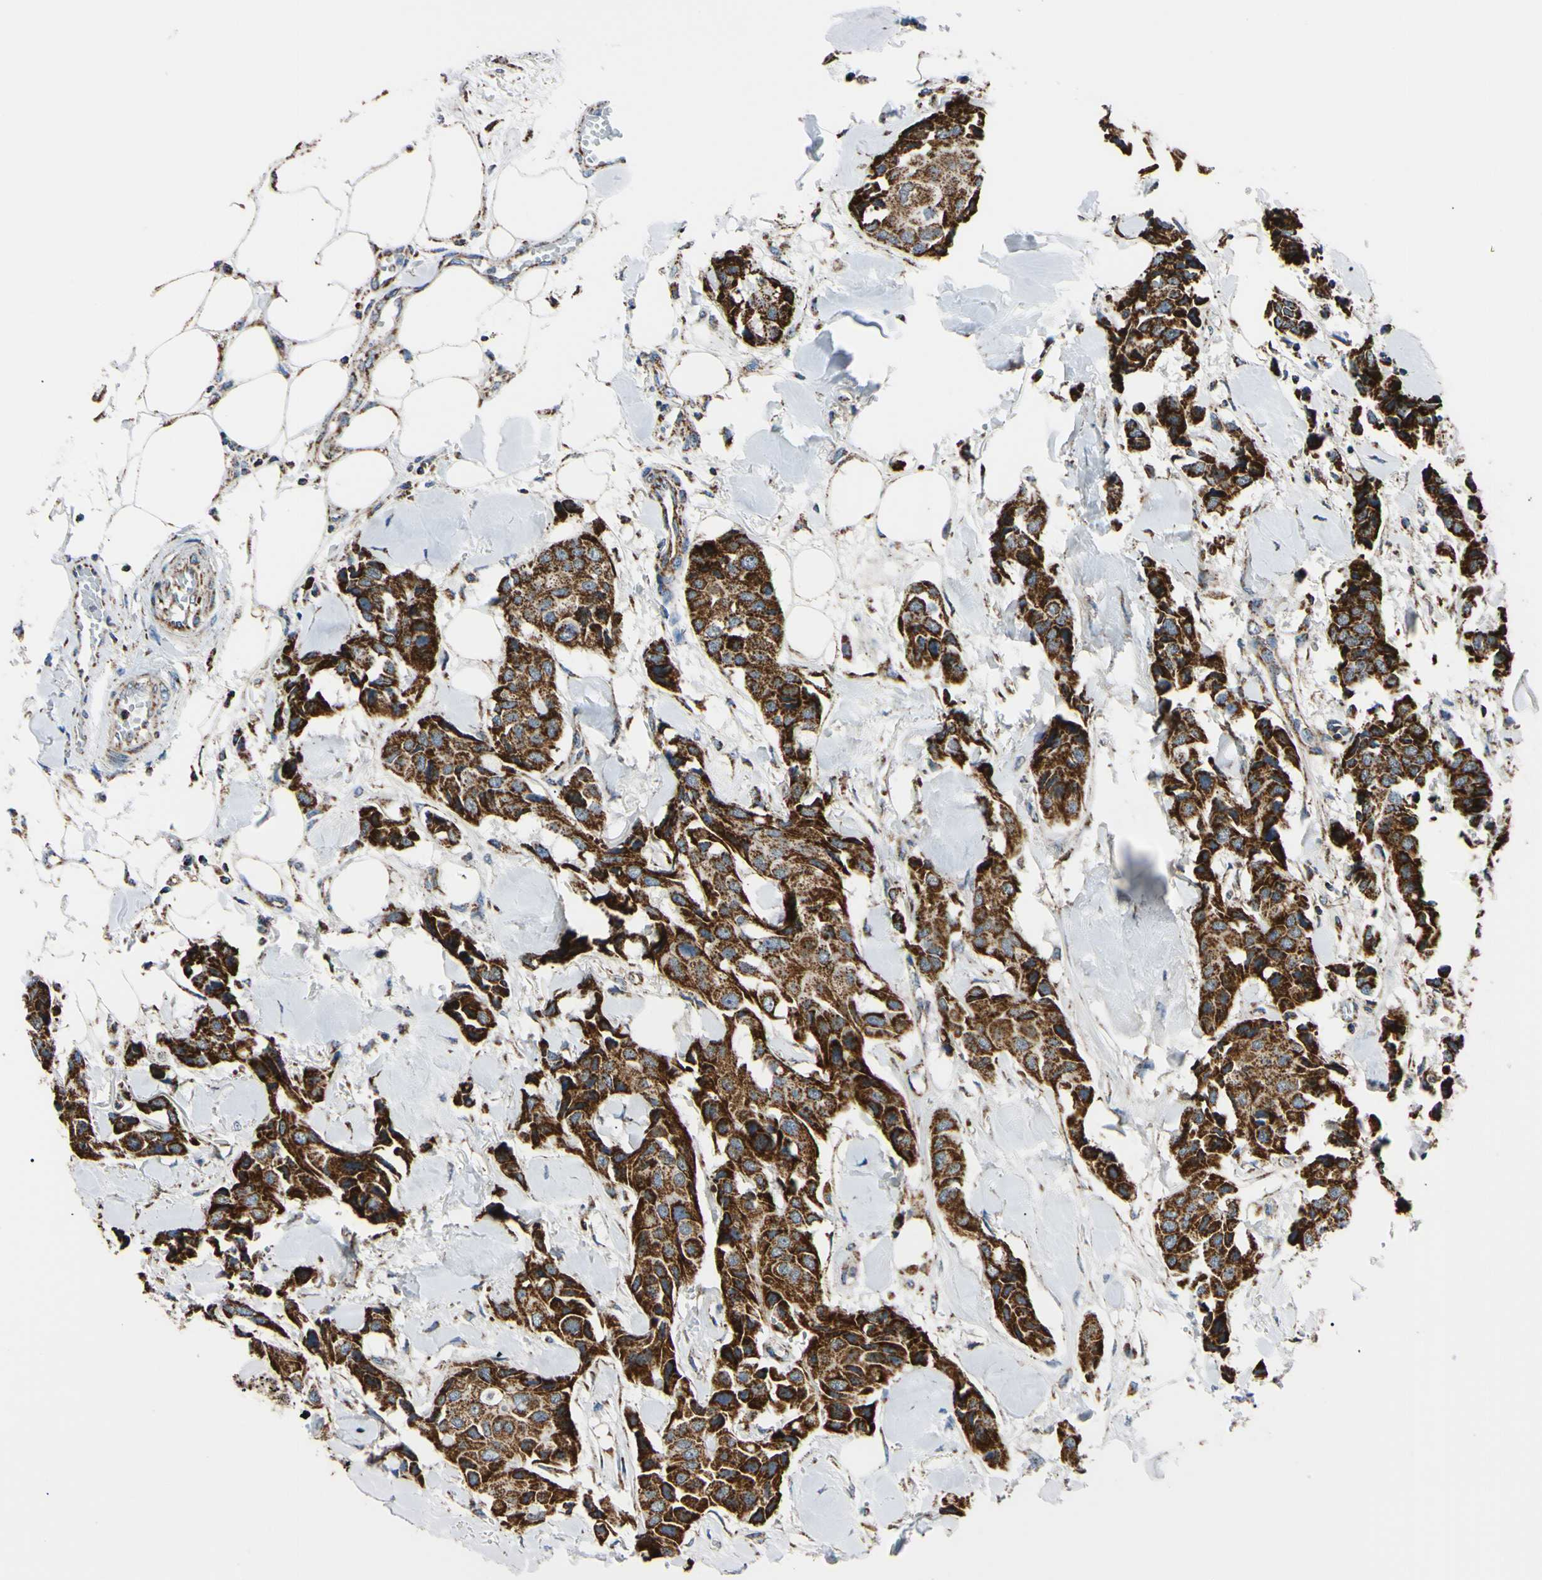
{"staining": {"intensity": "strong", "quantity": ">75%", "location": "cytoplasmic/membranous"}, "tissue": "breast cancer", "cell_type": "Tumor cells", "image_type": "cancer", "snomed": [{"axis": "morphology", "description": "Duct carcinoma"}, {"axis": "topography", "description": "Breast"}], "caption": "Protein staining of breast cancer (infiltrating ductal carcinoma) tissue demonstrates strong cytoplasmic/membranous expression in about >75% of tumor cells.", "gene": "CLPP", "patient": {"sex": "female", "age": 80}}